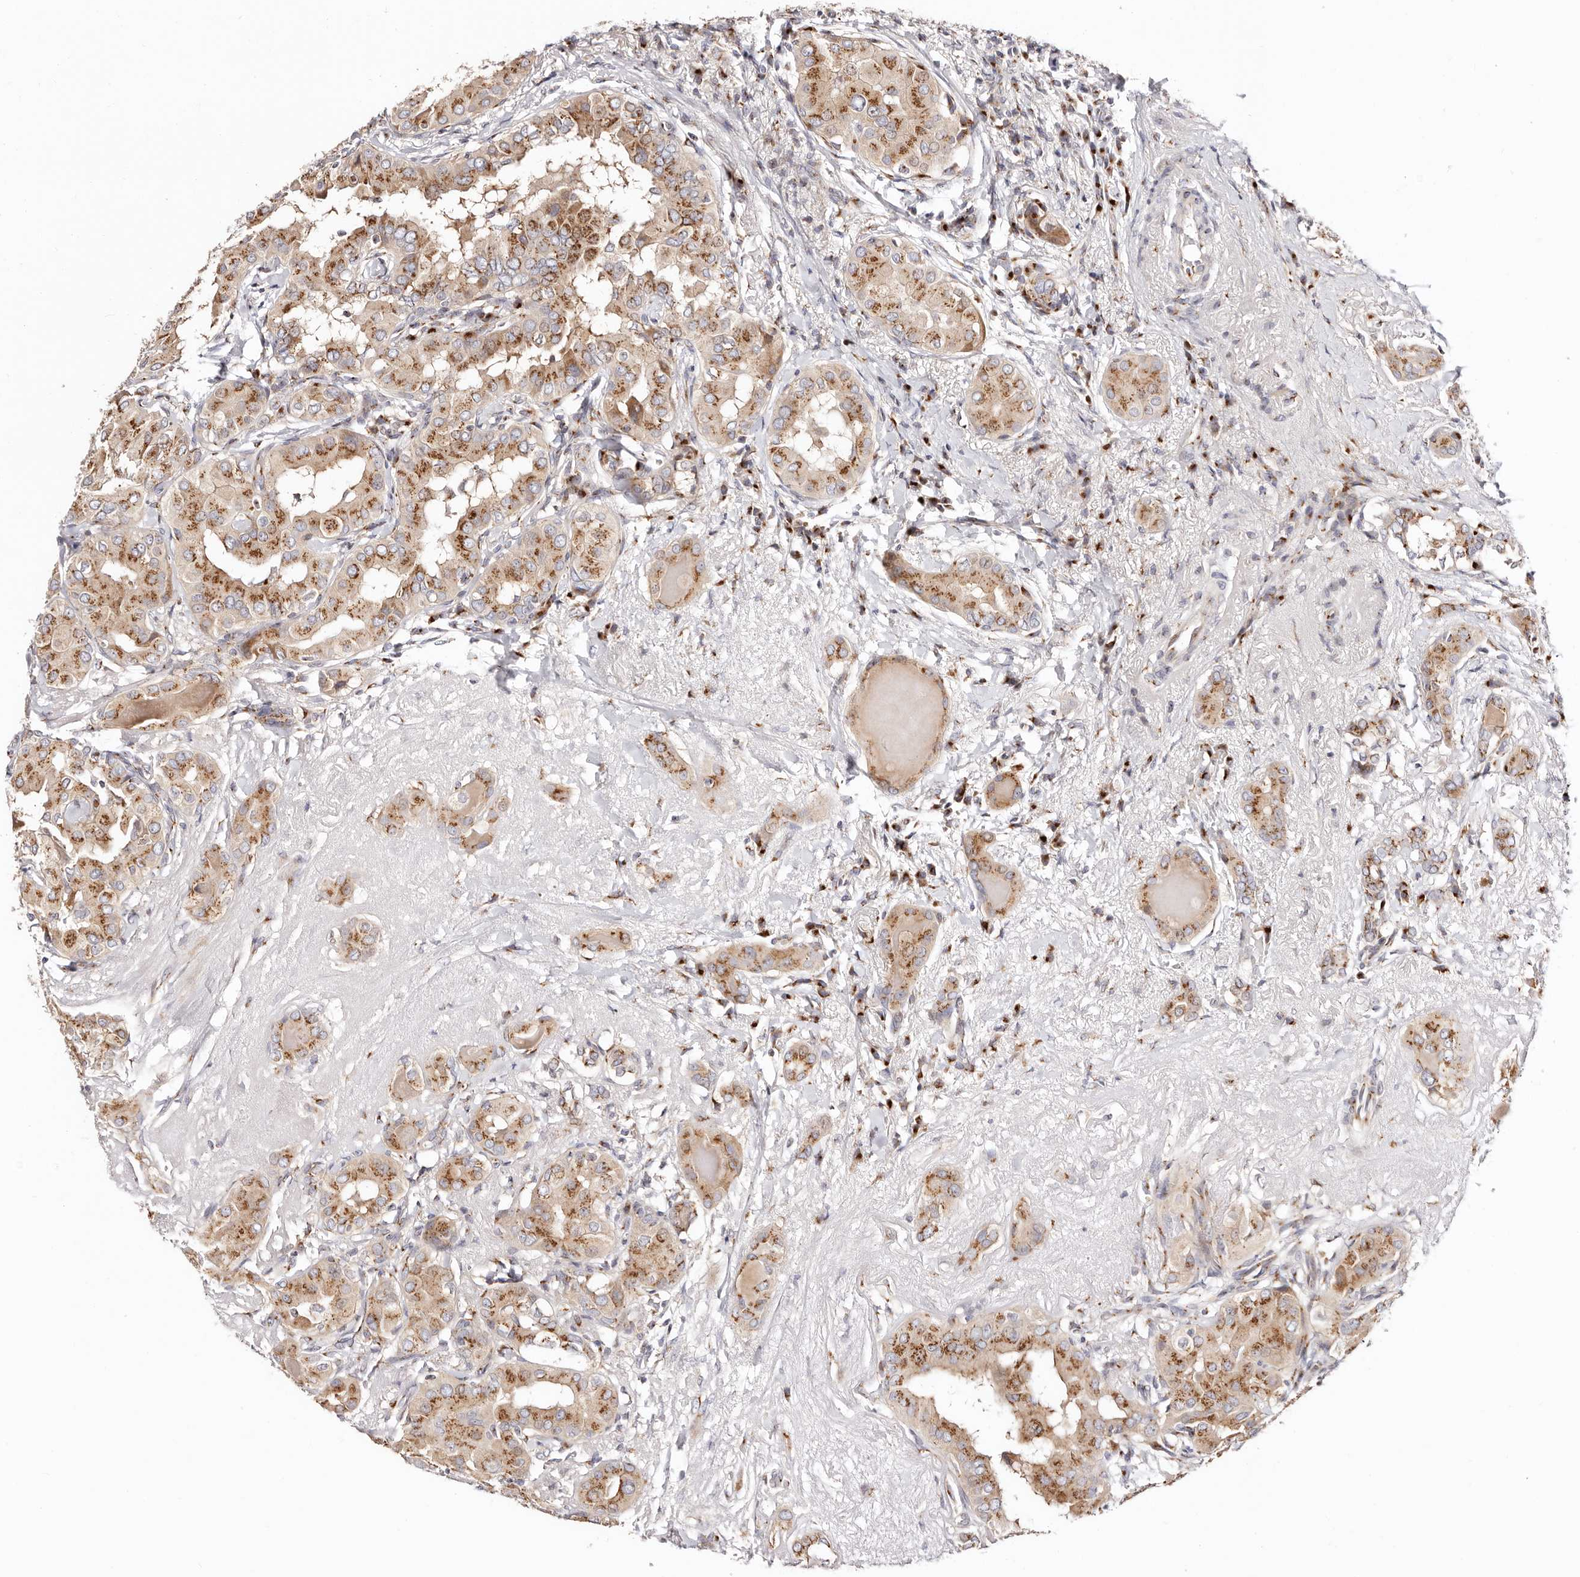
{"staining": {"intensity": "moderate", "quantity": ">75%", "location": "cytoplasmic/membranous"}, "tissue": "thyroid cancer", "cell_type": "Tumor cells", "image_type": "cancer", "snomed": [{"axis": "morphology", "description": "Papillary adenocarcinoma, NOS"}, {"axis": "topography", "description": "Thyroid gland"}], "caption": "A brown stain labels moderate cytoplasmic/membranous positivity of a protein in human thyroid papillary adenocarcinoma tumor cells.", "gene": "MAPK6", "patient": {"sex": "male", "age": 33}}